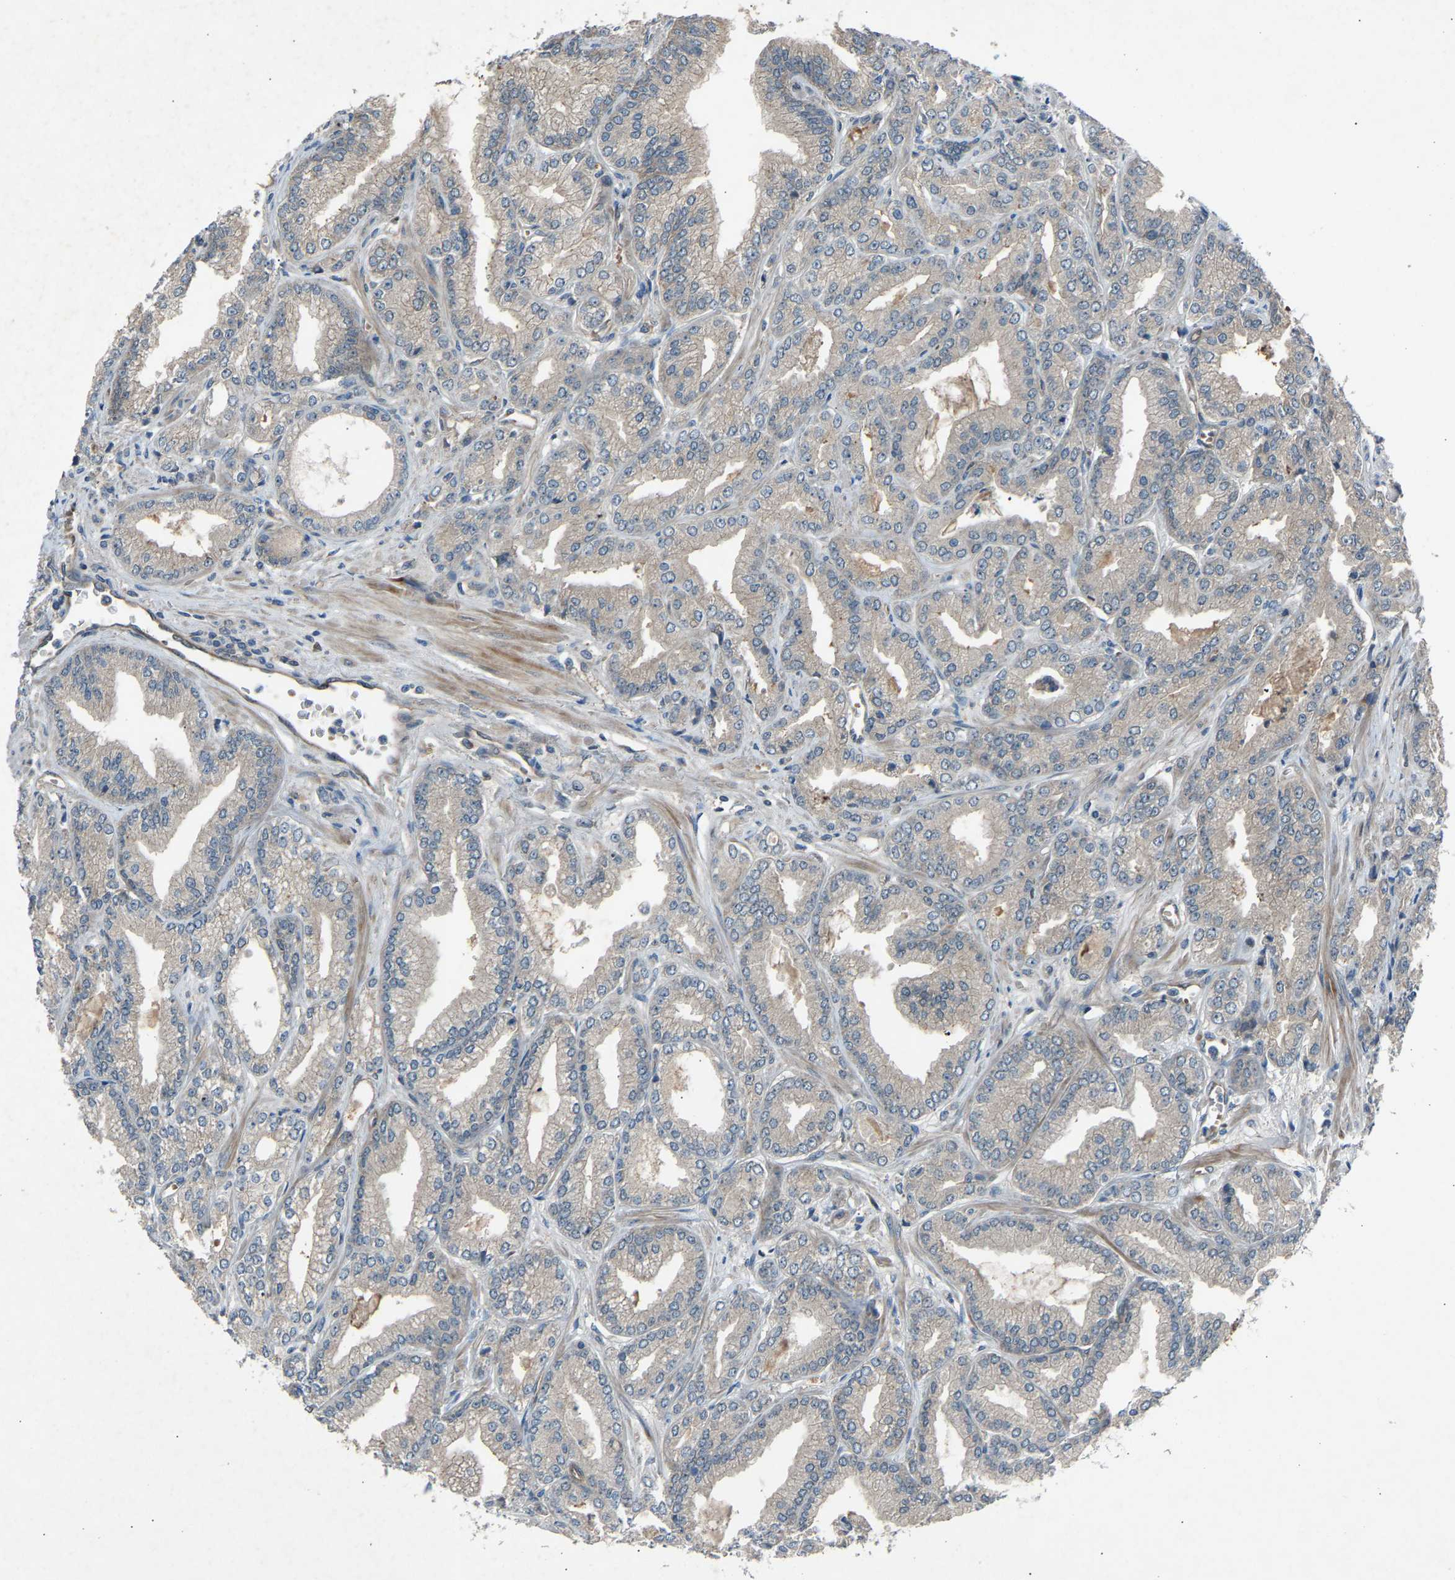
{"staining": {"intensity": "negative", "quantity": "none", "location": "none"}, "tissue": "prostate cancer", "cell_type": "Tumor cells", "image_type": "cancer", "snomed": [{"axis": "morphology", "description": "Adenocarcinoma, Low grade"}, {"axis": "topography", "description": "Prostate"}], "caption": "There is no significant expression in tumor cells of prostate cancer. (Brightfield microscopy of DAB (3,3'-diaminobenzidine) immunohistochemistry (IHC) at high magnification).", "gene": "GAS2L1", "patient": {"sex": "male", "age": 52}}